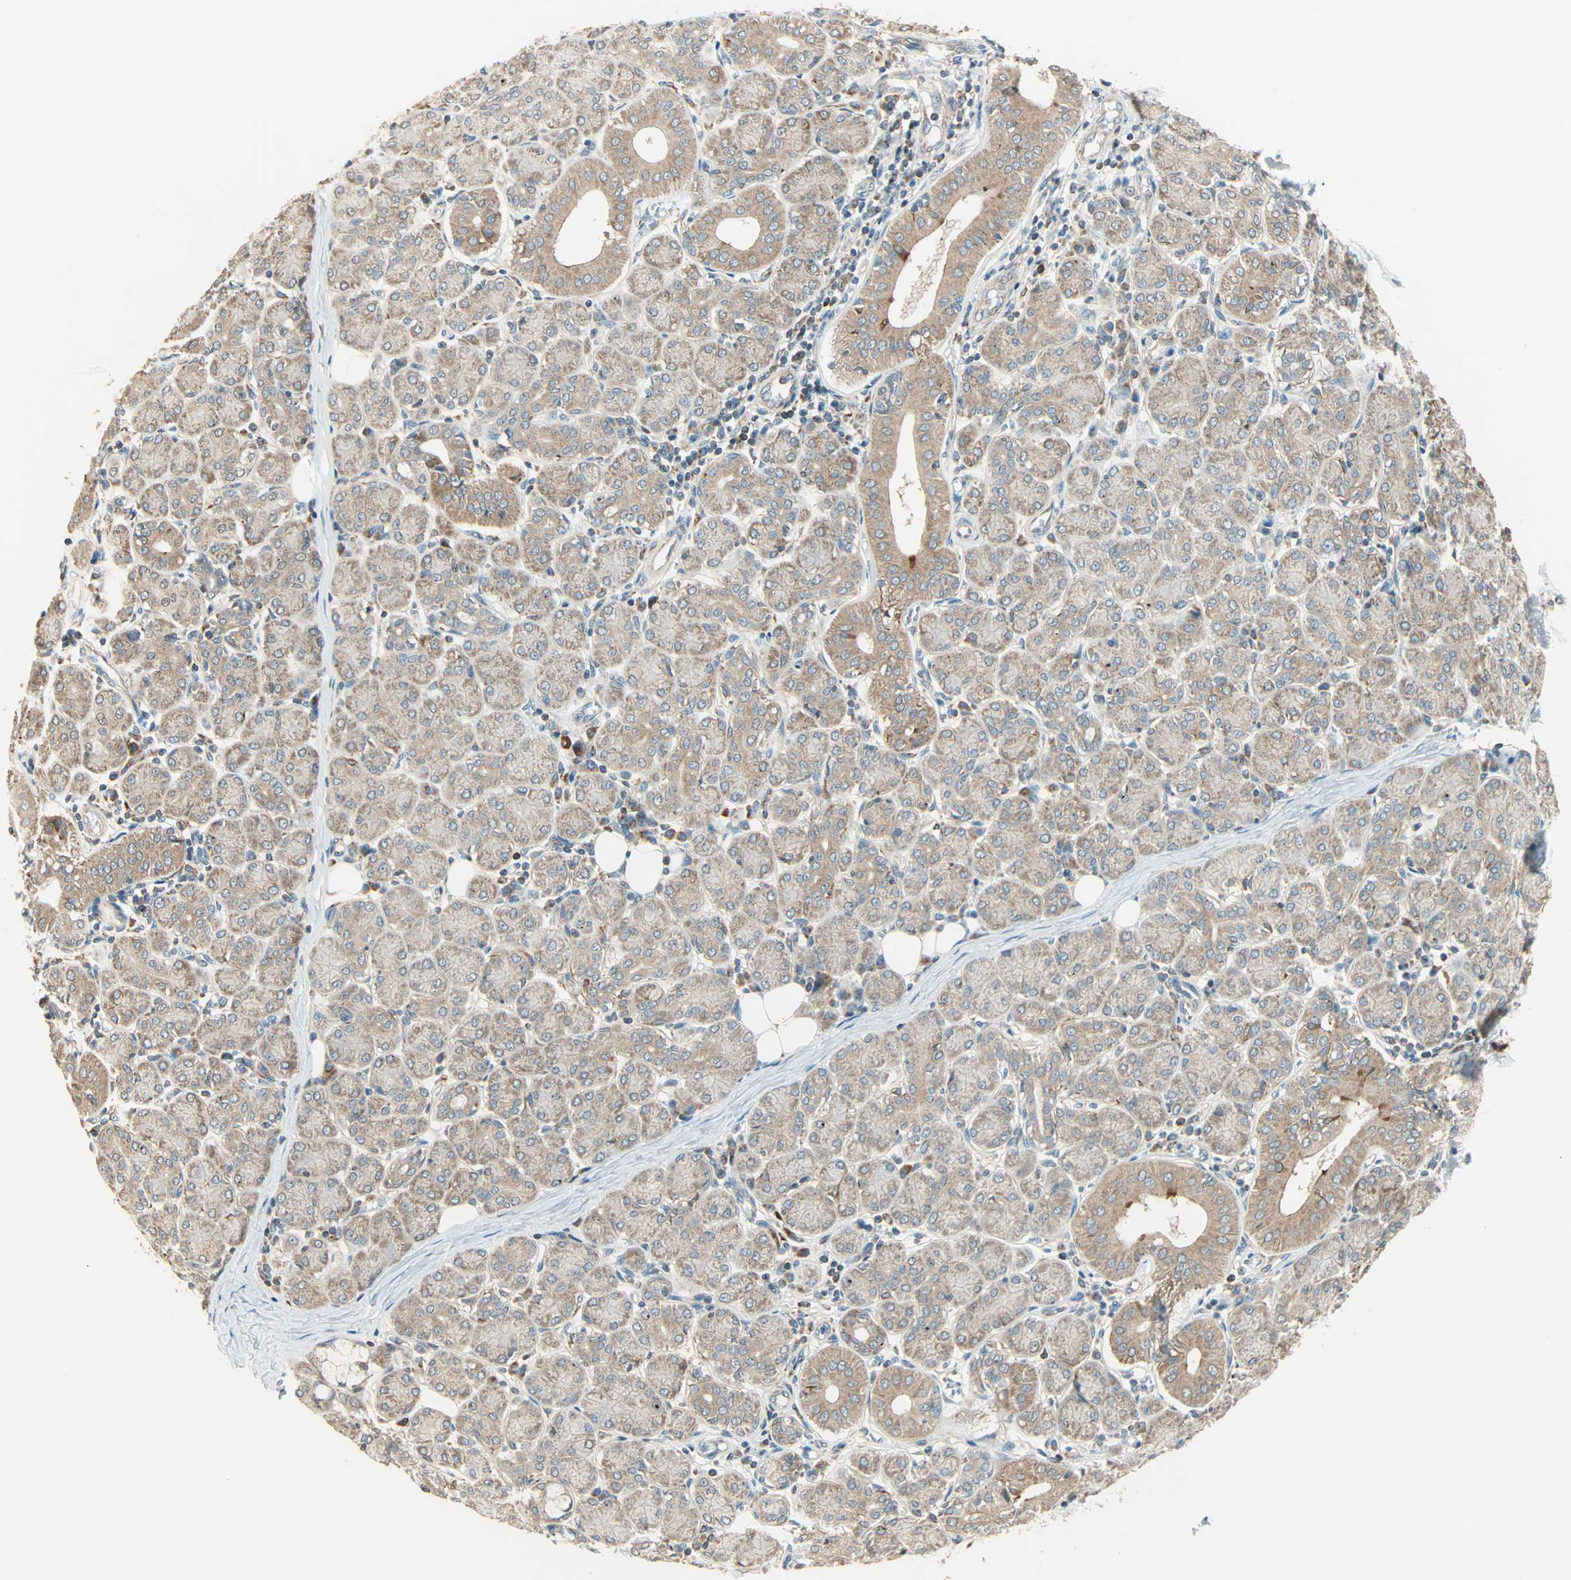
{"staining": {"intensity": "strong", "quantity": ">75%", "location": "cytoplasmic/membranous,nuclear"}, "tissue": "salivary gland", "cell_type": "Glandular cells", "image_type": "normal", "snomed": [{"axis": "morphology", "description": "Normal tissue, NOS"}, {"axis": "morphology", "description": "Inflammation, NOS"}, {"axis": "topography", "description": "Lymph node"}, {"axis": "topography", "description": "Salivary gland"}], "caption": "A high-resolution image shows immunohistochemistry (IHC) staining of benign salivary gland, which demonstrates strong cytoplasmic/membranous,nuclear staining in approximately >75% of glandular cells. (Brightfield microscopy of DAB IHC at high magnification).", "gene": "PNPLA6", "patient": {"sex": "male", "age": 3}}